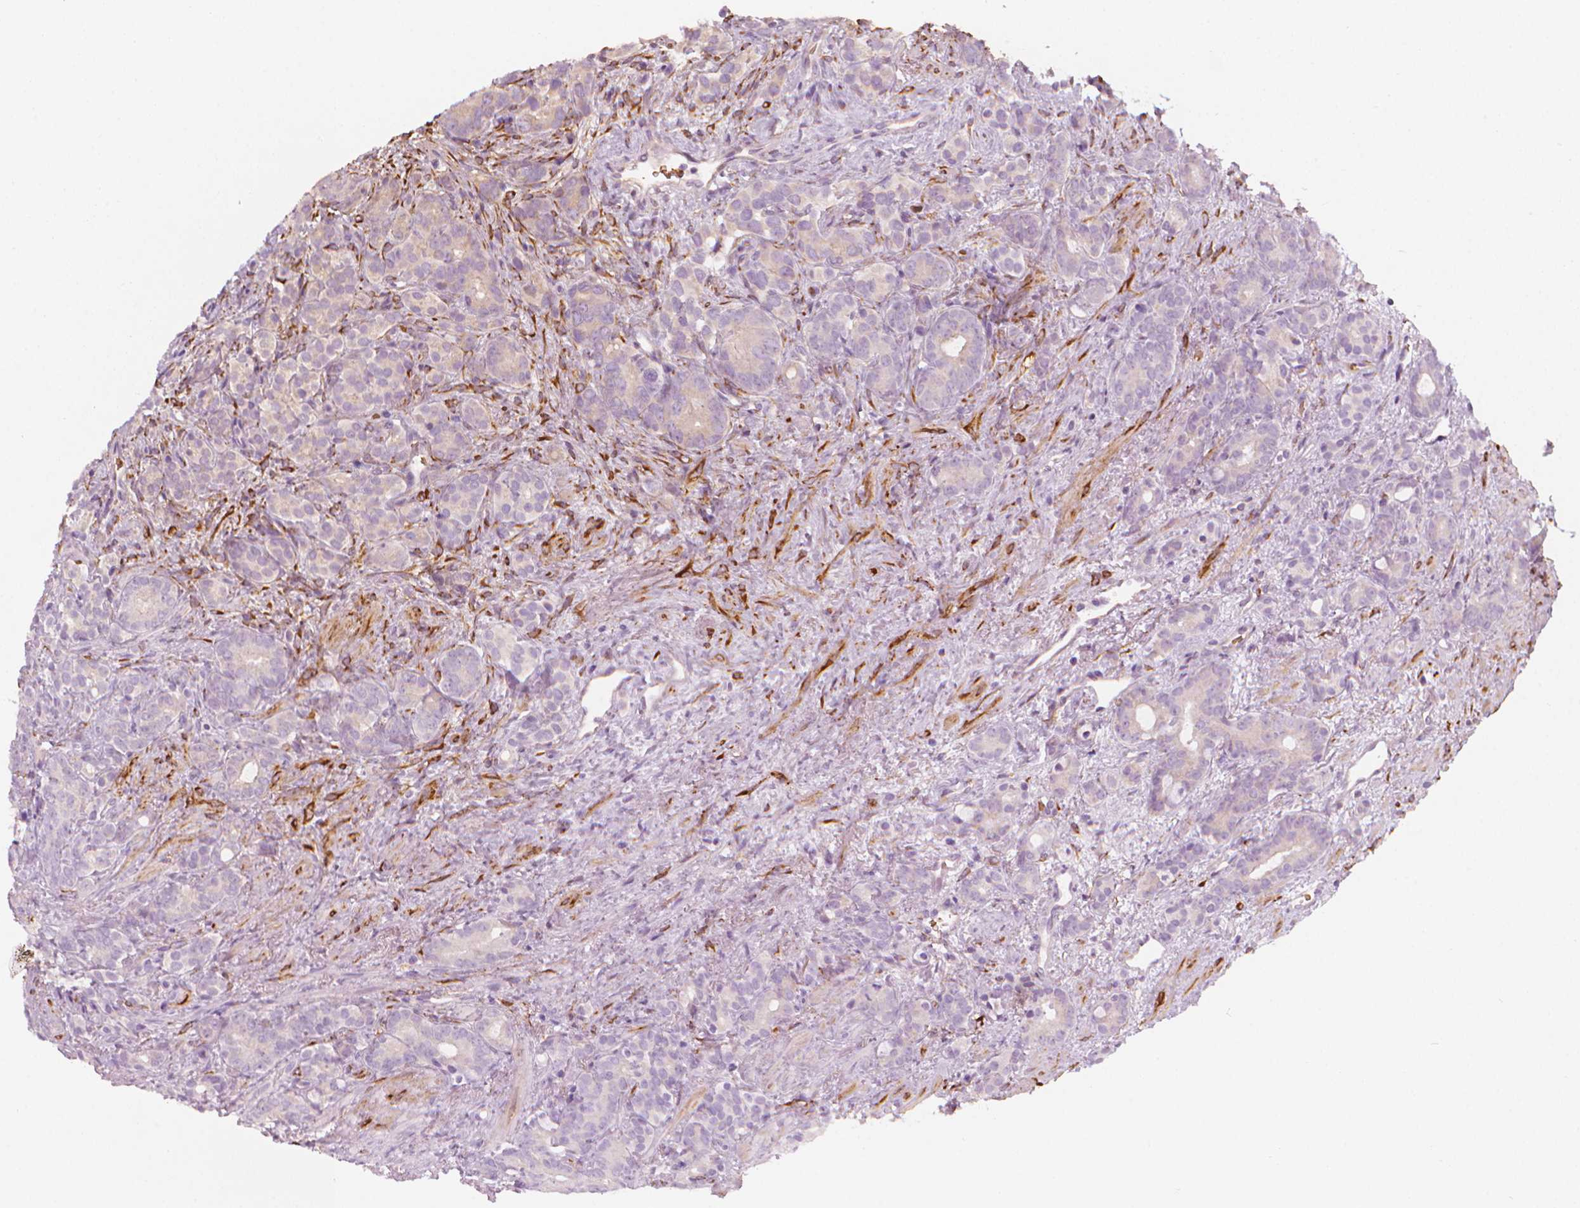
{"staining": {"intensity": "negative", "quantity": "none", "location": "none"}, "tissue": "prostate cancer", "cell_type": "Tumor cells", "image_type": "cancer", "snomed": [{"axis": "morphology", "description": "Adenocarcinoma, High grade"}, {"axis": "topography", "description": "Prostate"}], "caption": "There is no significant expression in tumor cells of adenocarcinoma (high-grade) (prostate).", "gene": "CES1", "patient": {"sex": "male", "age": 84}}